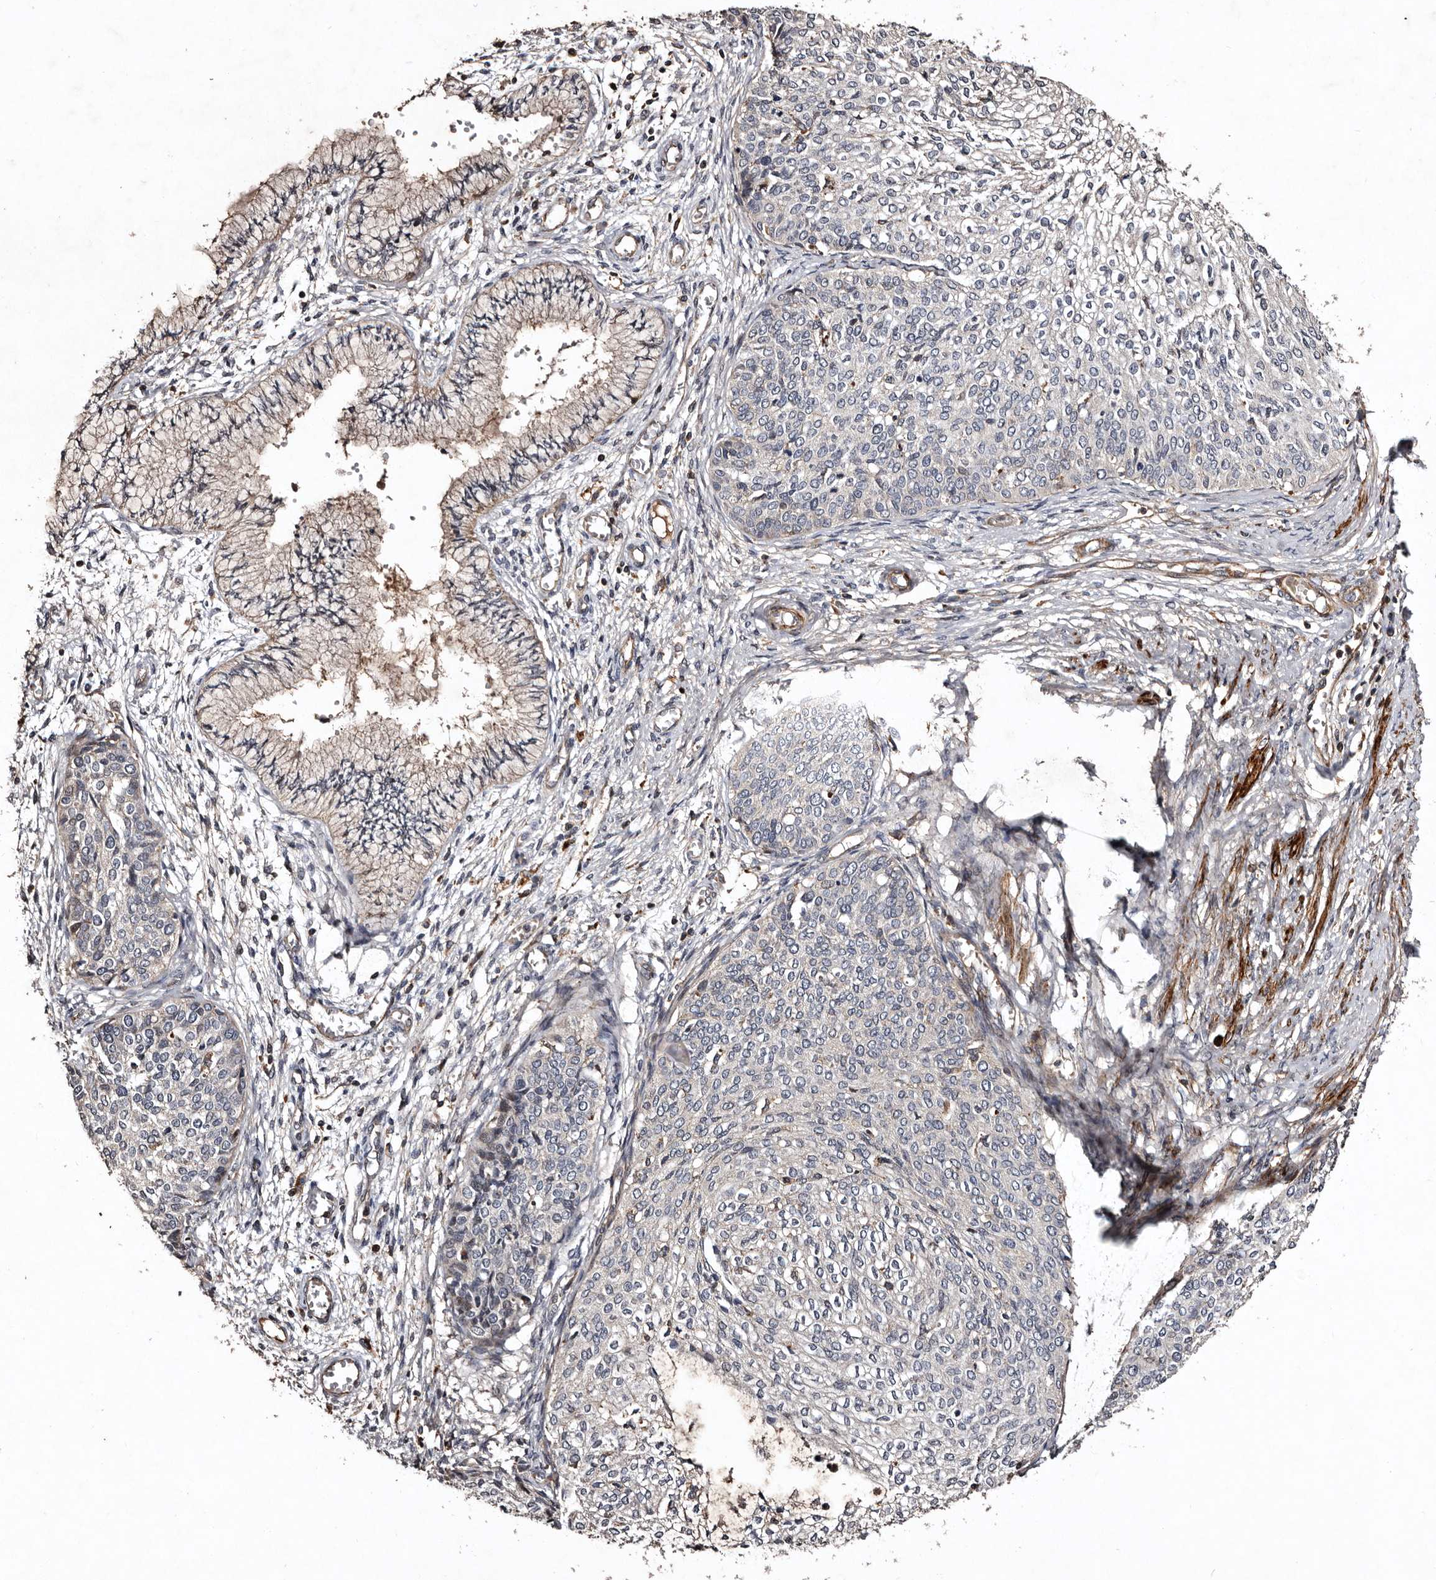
{"staining": {"intensity": "weak", "quantity": "<25%", "location": "cytoplasmic/membranous"}, "tissue": "cervical cancer", "cell_type": "Tumor cells", "image_type": "cancer", "snomed": [{"axis": "morphology", "description": "Squamous cell carcinoma, NOS"}, {"axis": "topography", "description": "Cervix"}], "caption": "Photomicrograph shows no significant protein expression in tumor cells of cervical cancer (squamous cell carcinoma).", "gene": "PRKD3", "patient": {"sex": "female", "age": 37}}